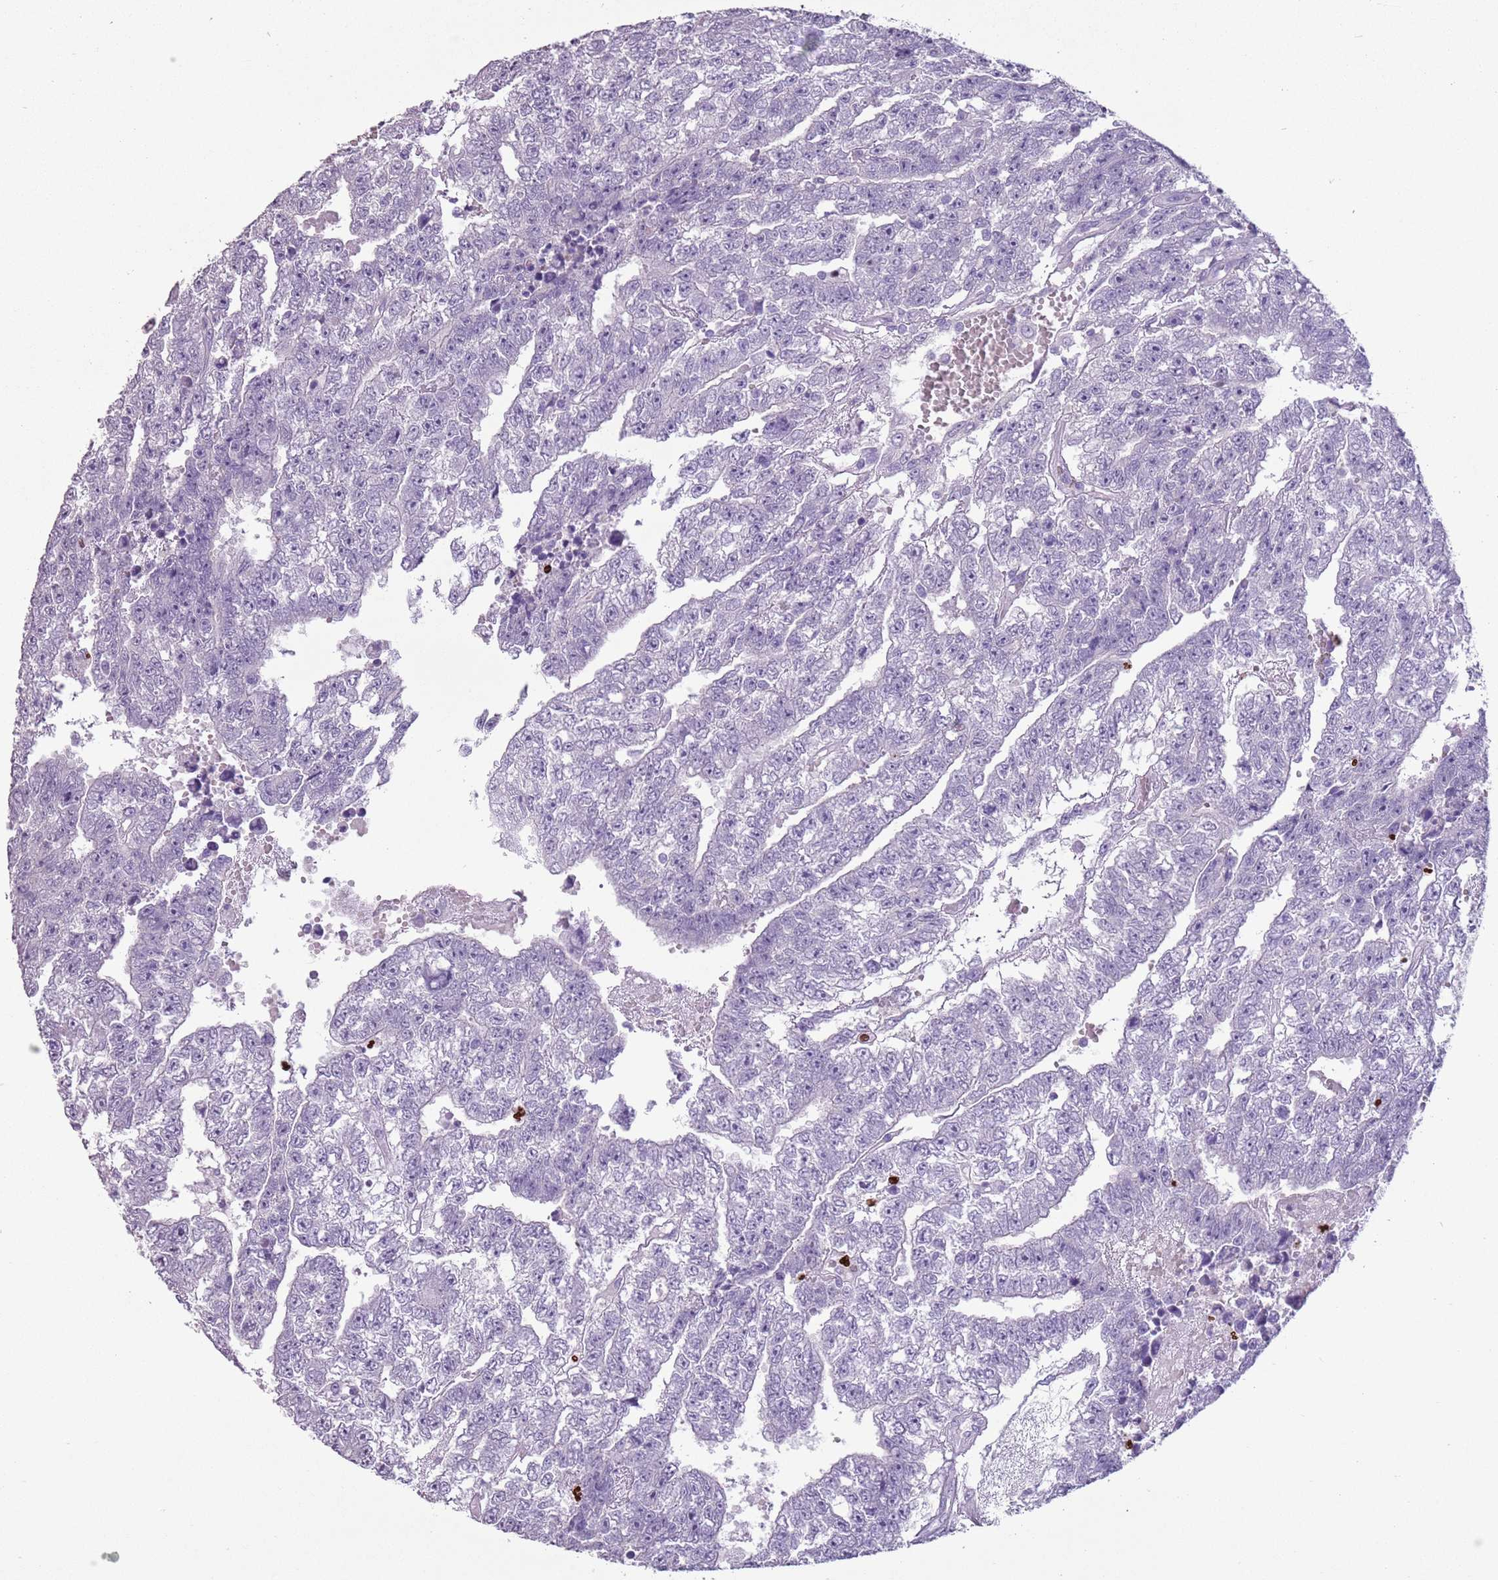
{"staining": {"intensity": "negative", "quantity": "none", "location": "none"}, "tissue": "testis cancer", "cell_type": "Tumor cells", "image_type": "cancer", "snomed": [{"axis": "morphology", "description": "Carcinoma, Embryonal, NOS"}, {"axis": "topography", "description": "Testis"}], "caption": "Testis embryonal carcinoma was stained to show a protein in brown. There is no significant positivity in tumor cells.", "gene": "CELF6", "patient": {"sex": "male", "age": 25}}